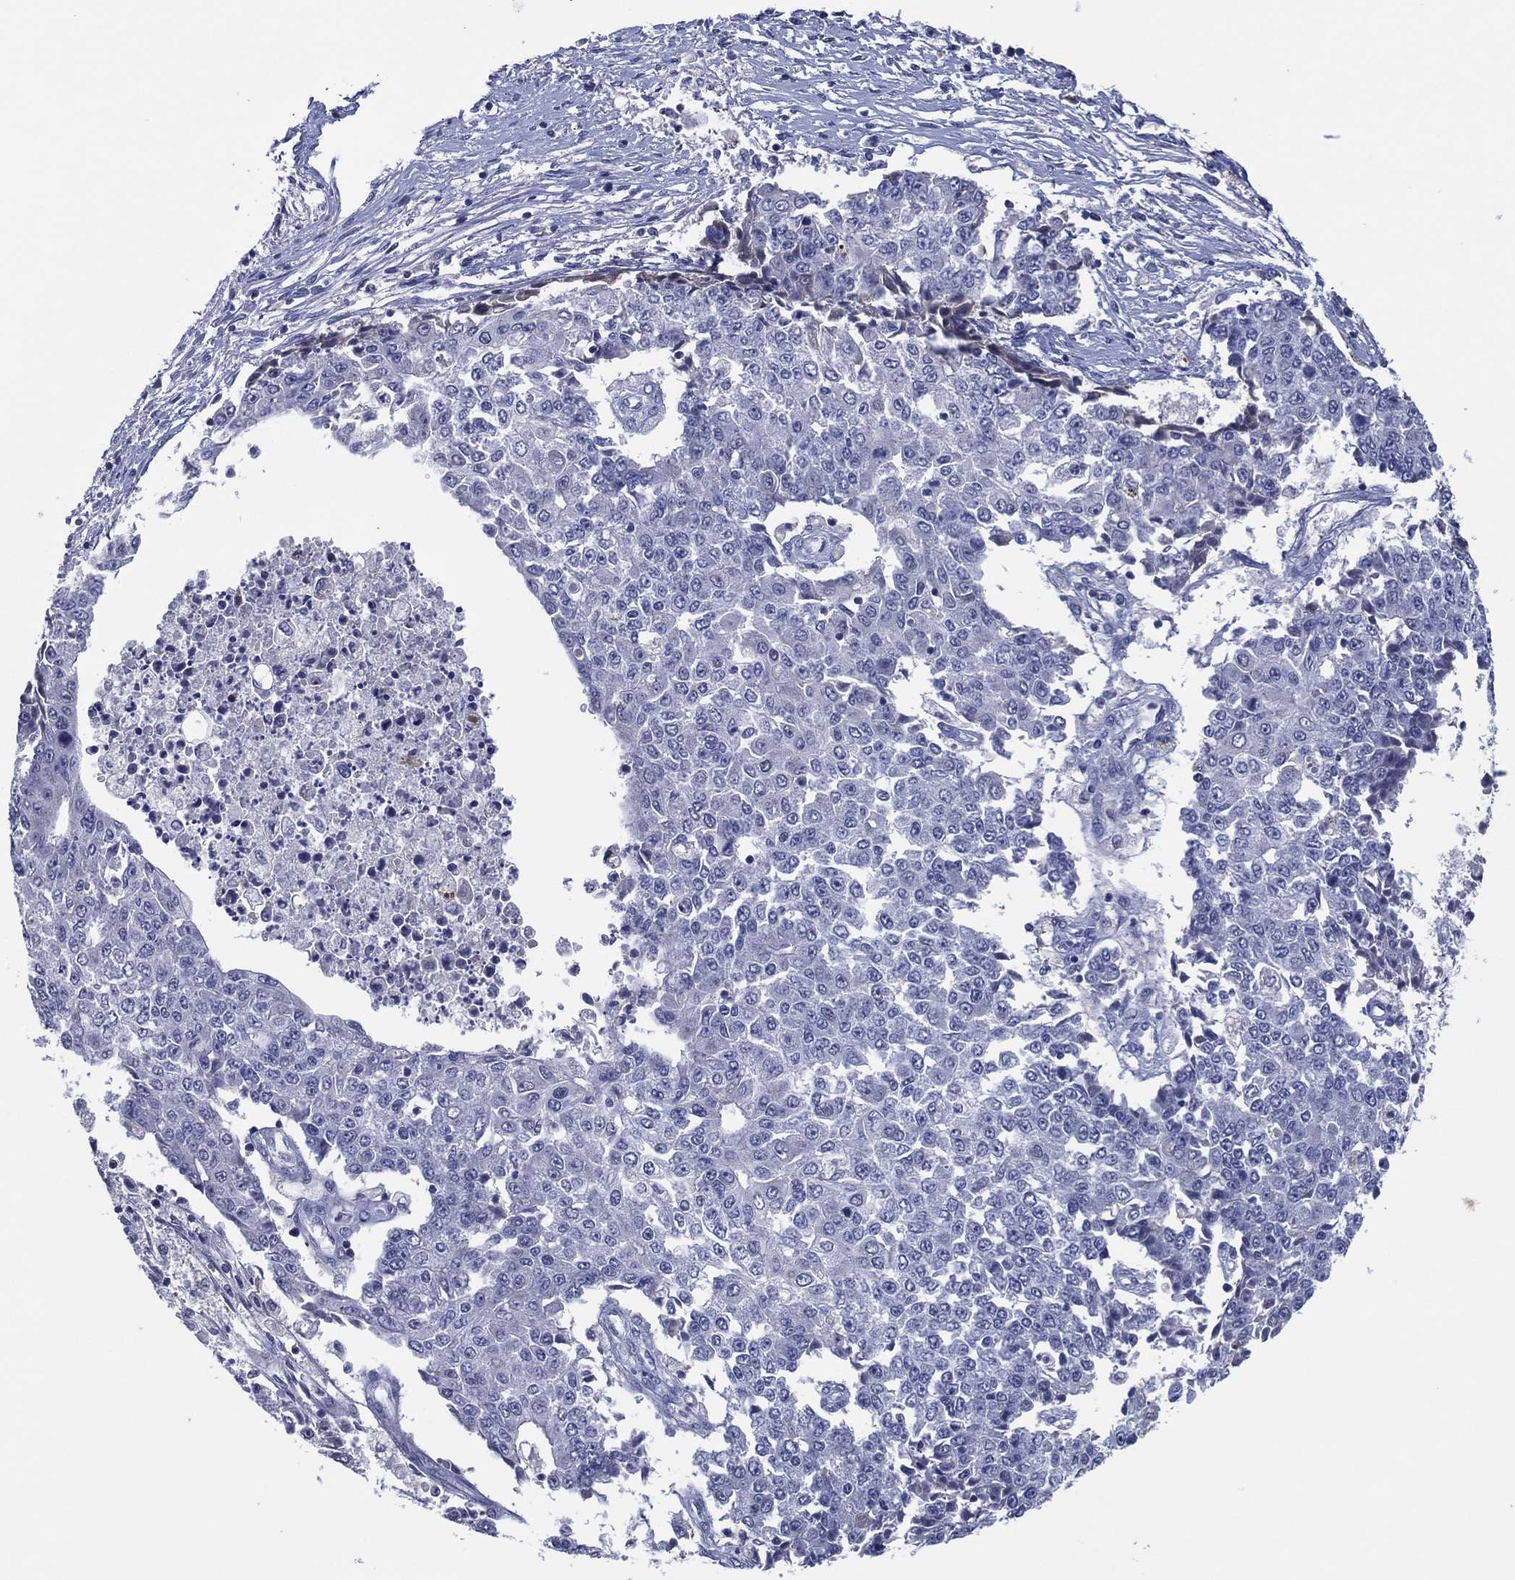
{"staining": {"intensity": "negative", "quantity": "none", "location": "none"}, "tissue": "ovarian cancer", "cell_type": "Tumor cells", "image_type": "cancer", "snomed": [{"axis": "morphology", "description": "Carcinoma, endometroid"}, {"axis": "topography", "description": "Ovary"}], "caption": "DAB immunohistochemical staining of human ovarian endometroid carcinoma displays no significant staining in tumor cells.", "gene": "TRIM31", "patient": {"sex": "female", "age": 42}}